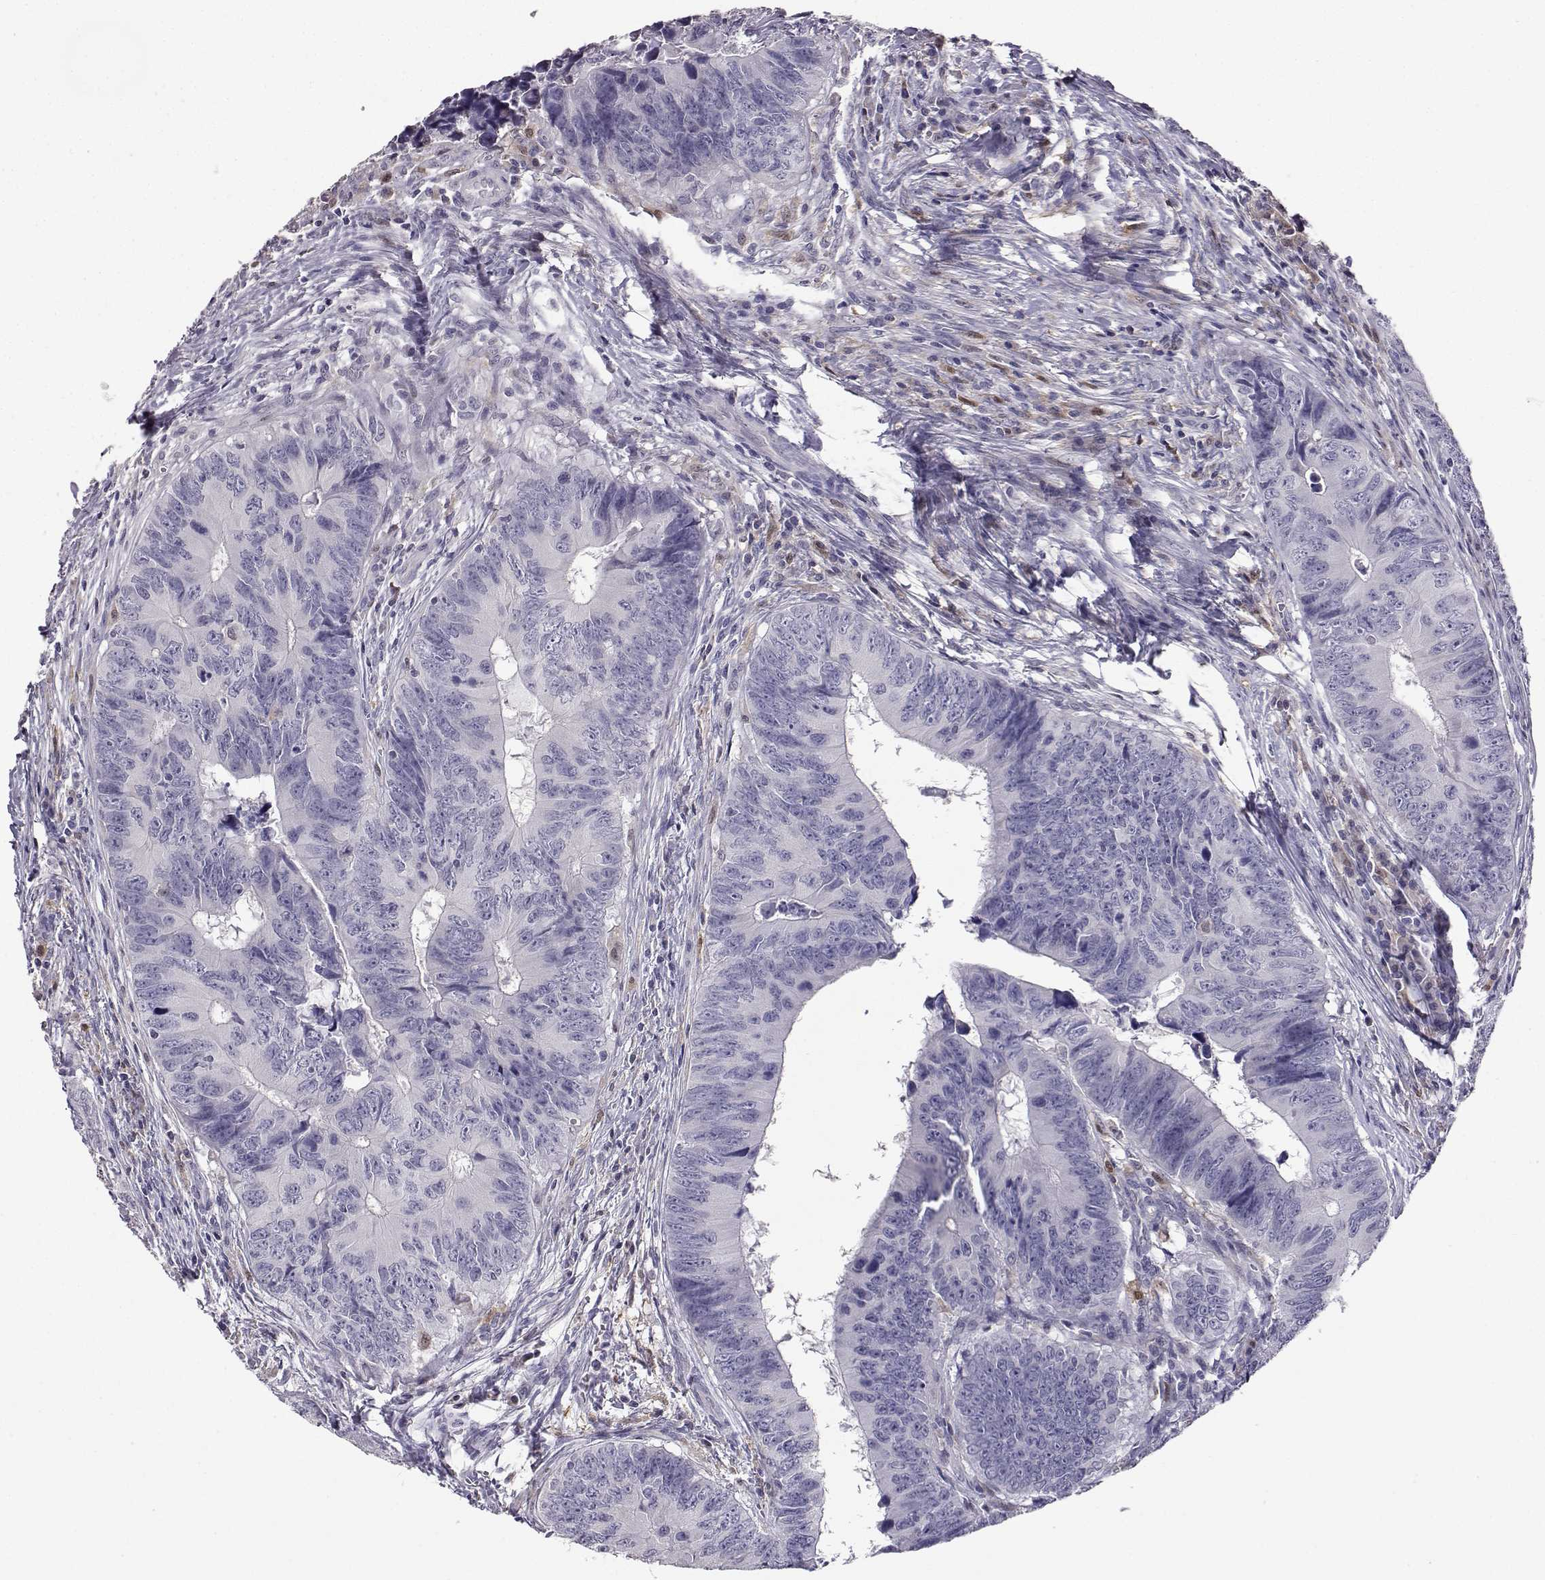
{"staining": {"intensity": "negative", "quantity": "none", "location": "none"}, "tissue": "colorectal cancer", "cell_type": "Tumor cells", "image_type": "cancer", "snomed": [{"axis": "morphology", "description": "Adenocarcinoma, NOS"}, {"axis": "topography", "description": "Colon"}], "caption": "Histopathology image shows no significant protein staining in tumor cells of colorectal cancer.", "gene": "AKR1B1", "patient": {"sex": "female", "age": 82}}